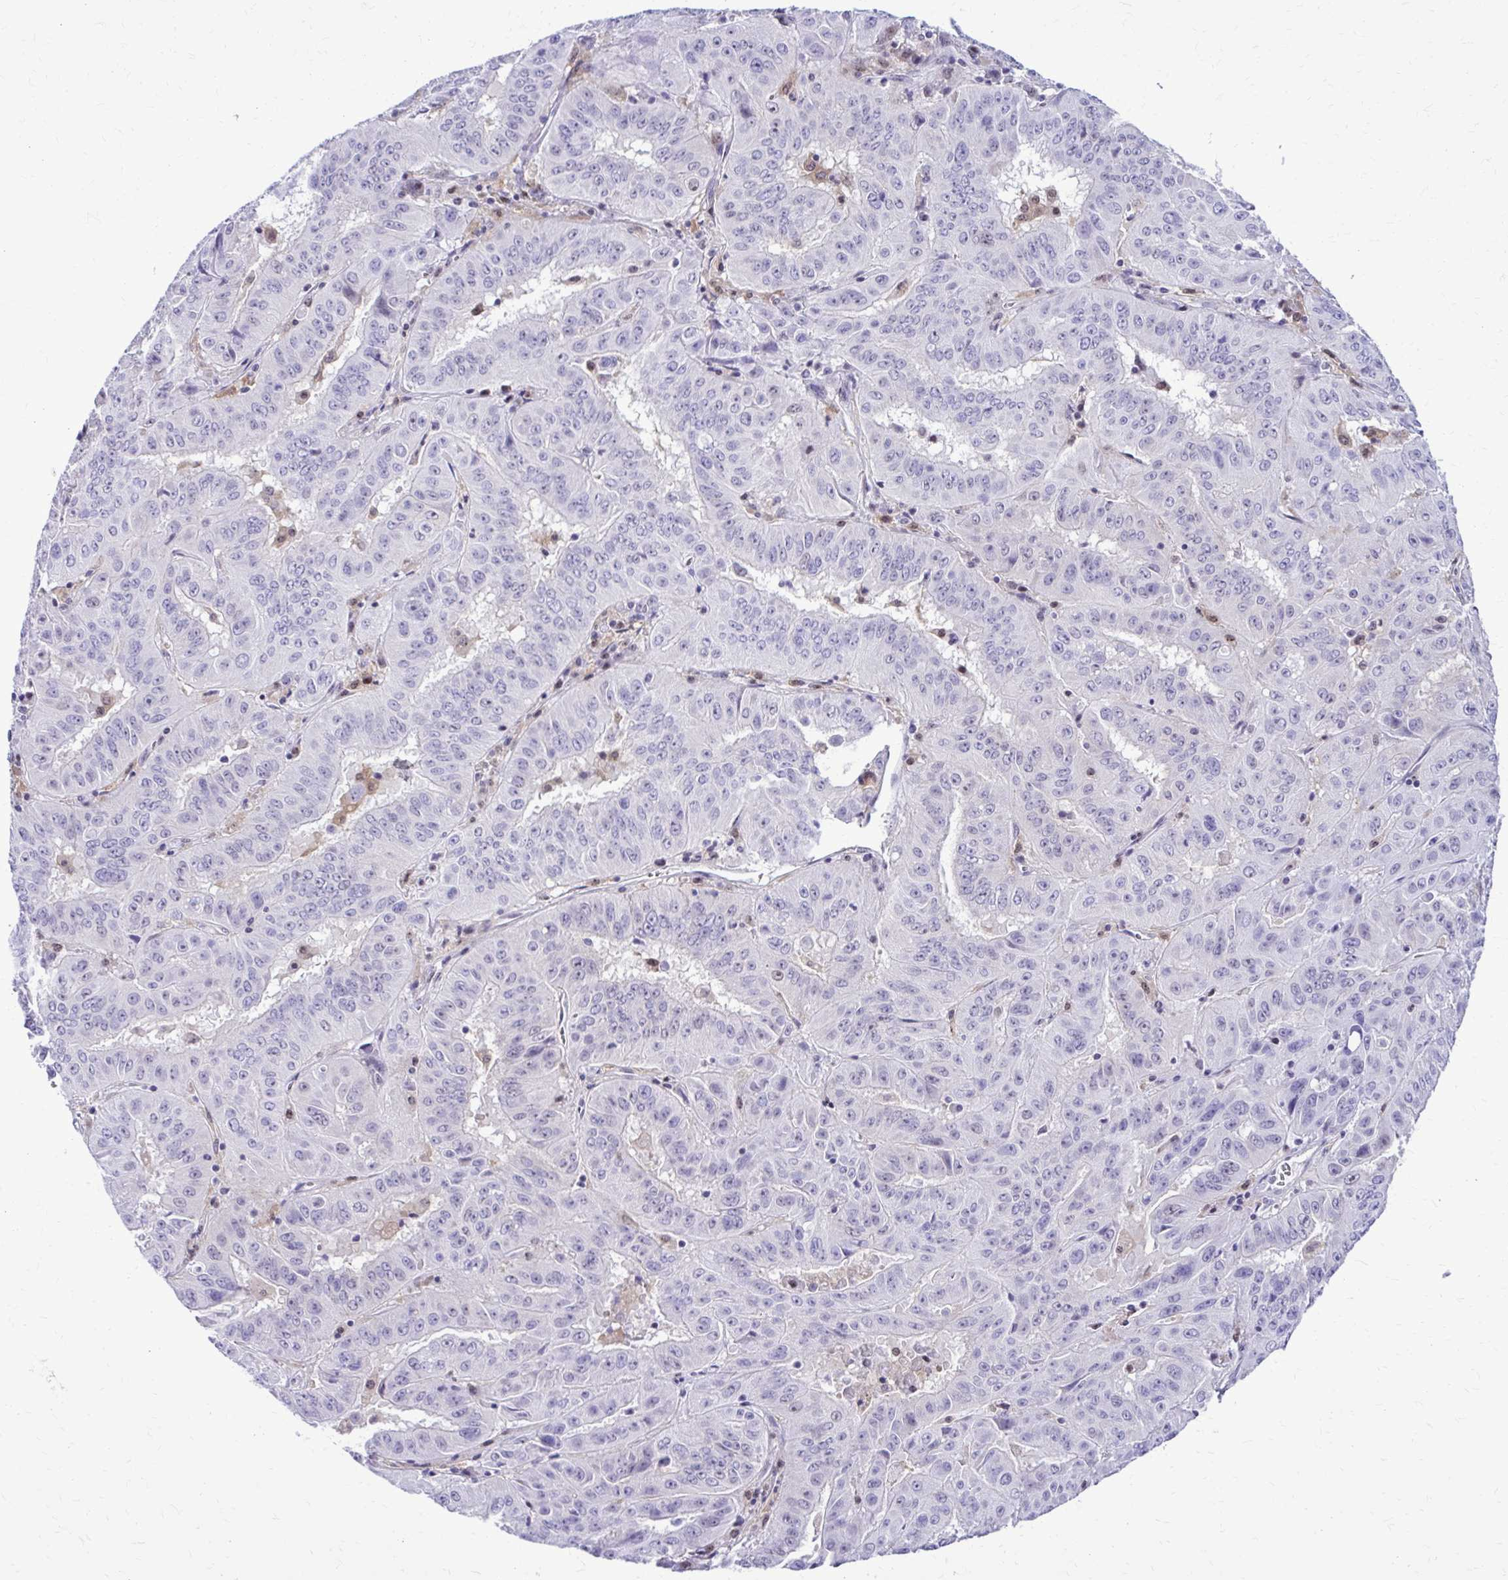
{"staining": {"intensity": "negative", "quantity": "none", "location": "none"}, "tissue": "pancreatic cancer", "cell_type": "Tumor cells", "image_type": "cancer", "snomed": [{"axis": "morphology", "description": "Adenocarcinoma, NOS"}, {"axis": "topography", "description": "Pancreas"}], "caption": "Photomicrograph shows no protein staining in tumor cells of pancreatic adenocarcinoma tissue.", "gene": "RASL11B", "patient": {"sex": "male", "age": 63}}